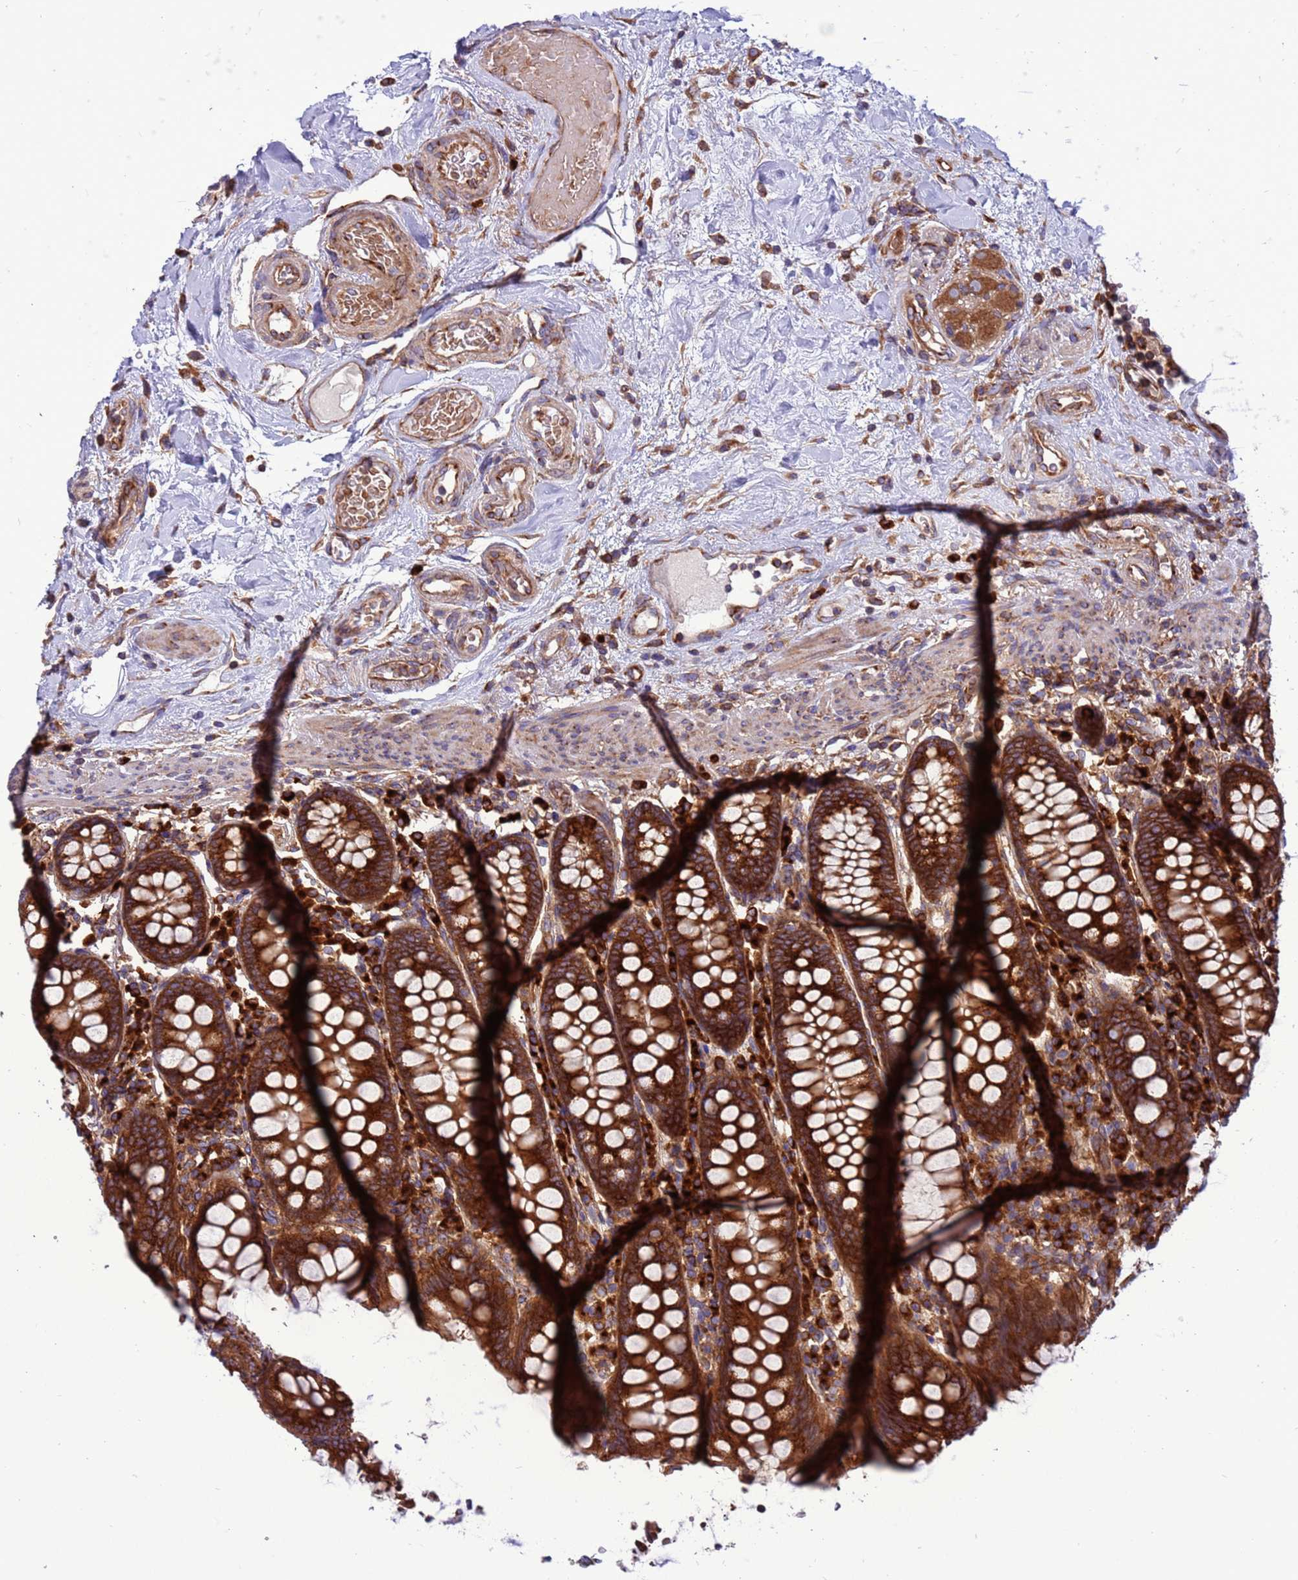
{"staining": {"intensity": "moderate", "quantity": ">75%", "location": "cytoplasmic/membranous"}, "tissue": "colon", "cell_type": "Endothelial cells", "image_type": "normal", "snomed": [{"axis": "morphology", "description": "Normal tissue, NOS"}, {"axis": "topography", "description": "Colon"}], "caption": "High-magnification brightfield microscopy of benign colon stained with DAB (brown) and counterstained with hematoxylin (blue). endothelial cells exhibit moderate cytoplasmic/membranous staining is identified in approximately>75% of cells.", "gene": "ZC3HAV1", "patient": {"sex": "female", "age": 79}}